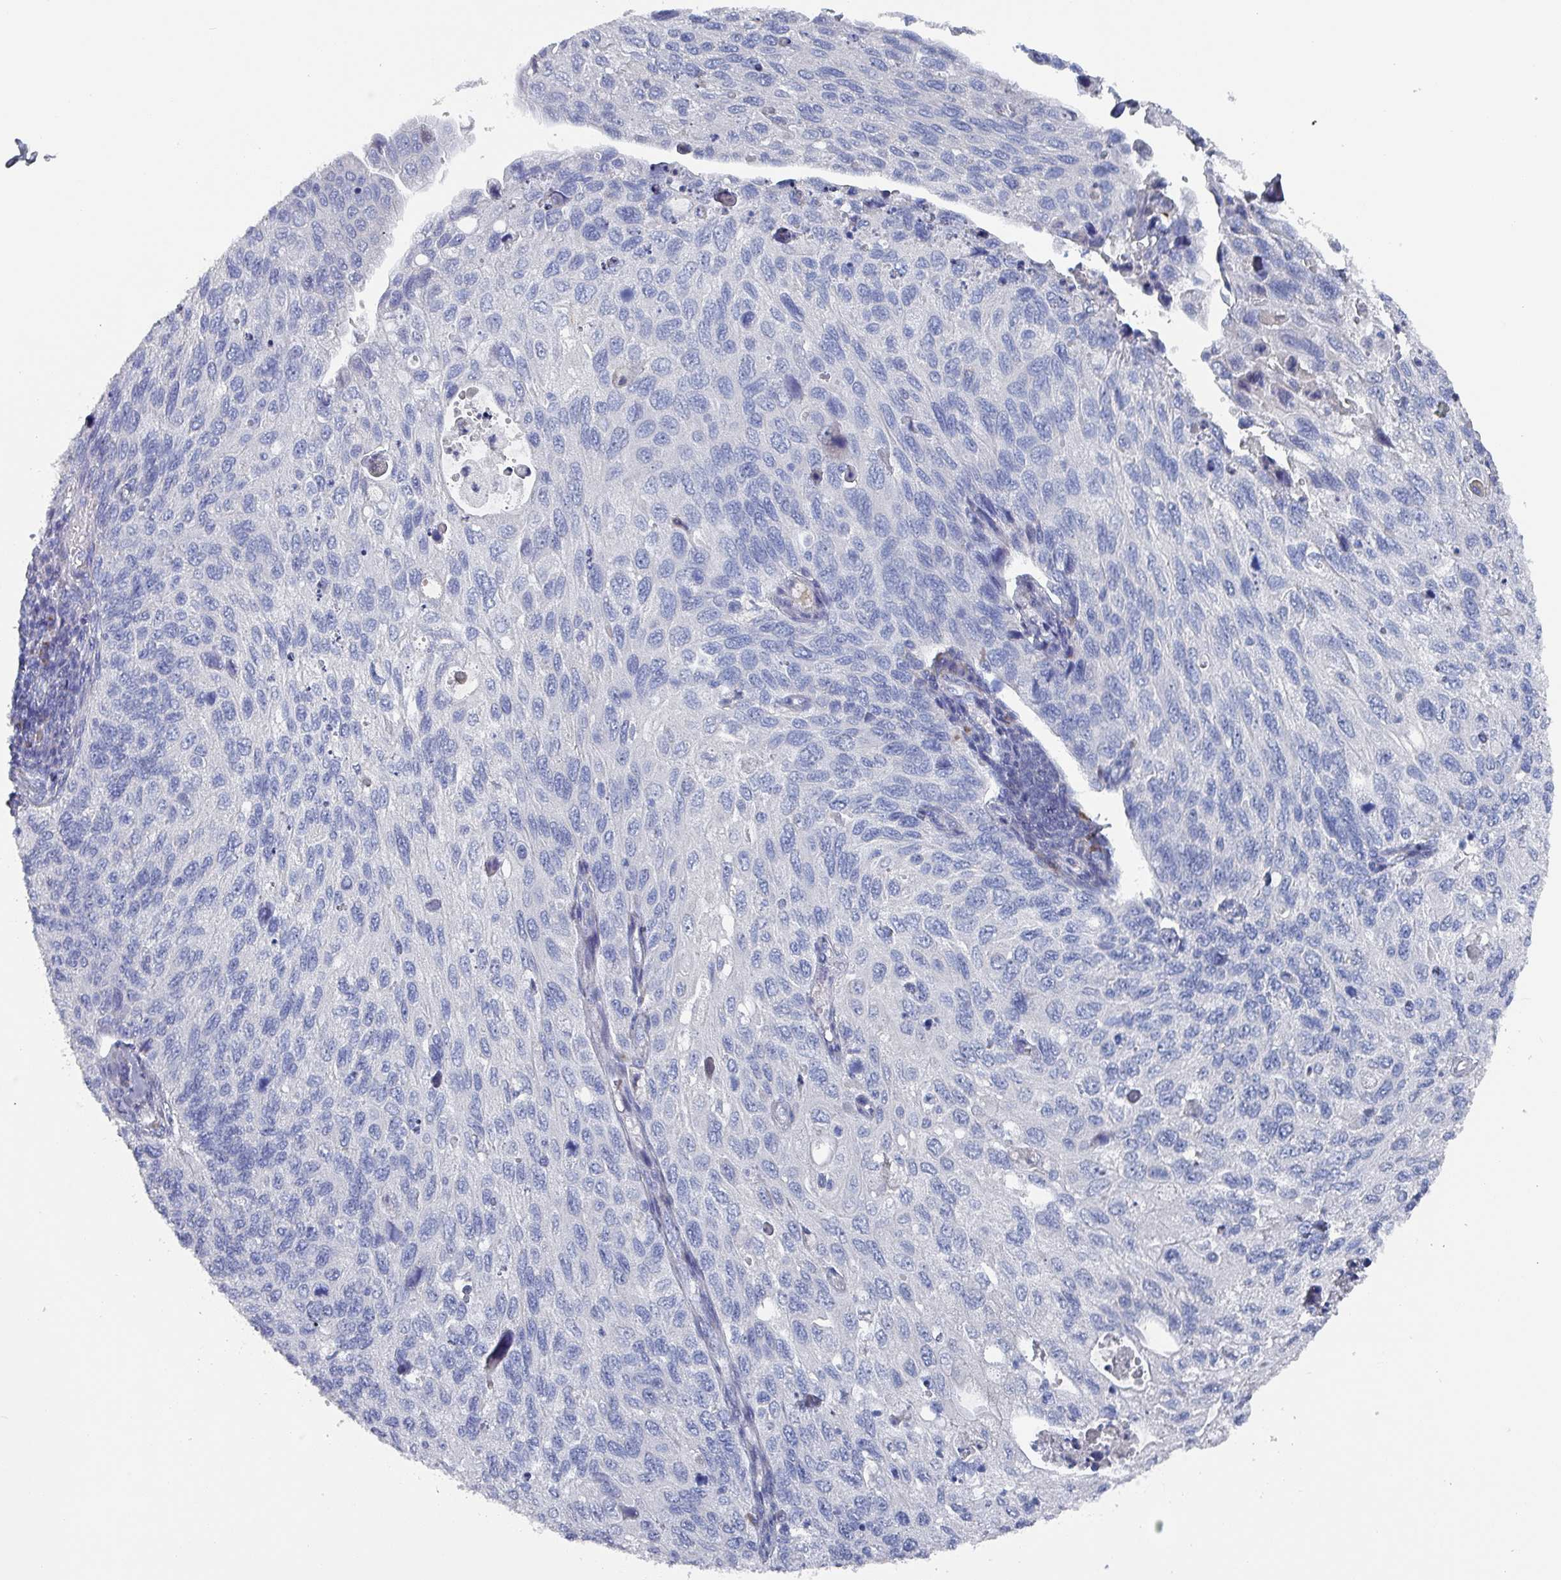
{"staining": {"intensity": "negative", "quantity": "none", "location": "none"}, "tissue": "cervical cancer", "cell_type": "Tumor cells", "image_type": "cancer", "snomed": [{"axis": "morphology", "description": "Squamous cell carcinoma, NOS"}, {"axis": "topography", "description": "Cervix"}], "caption": "High magnification brightfield microscopy of cervical cancer stained with DAB (3,3'-diaminobenzidine) (brown) and counterstained with hematoxylin (blue): tumor cells show no significant expression.", "gene": "DRD5", "patient": {"sex": "female", "age": 70}}